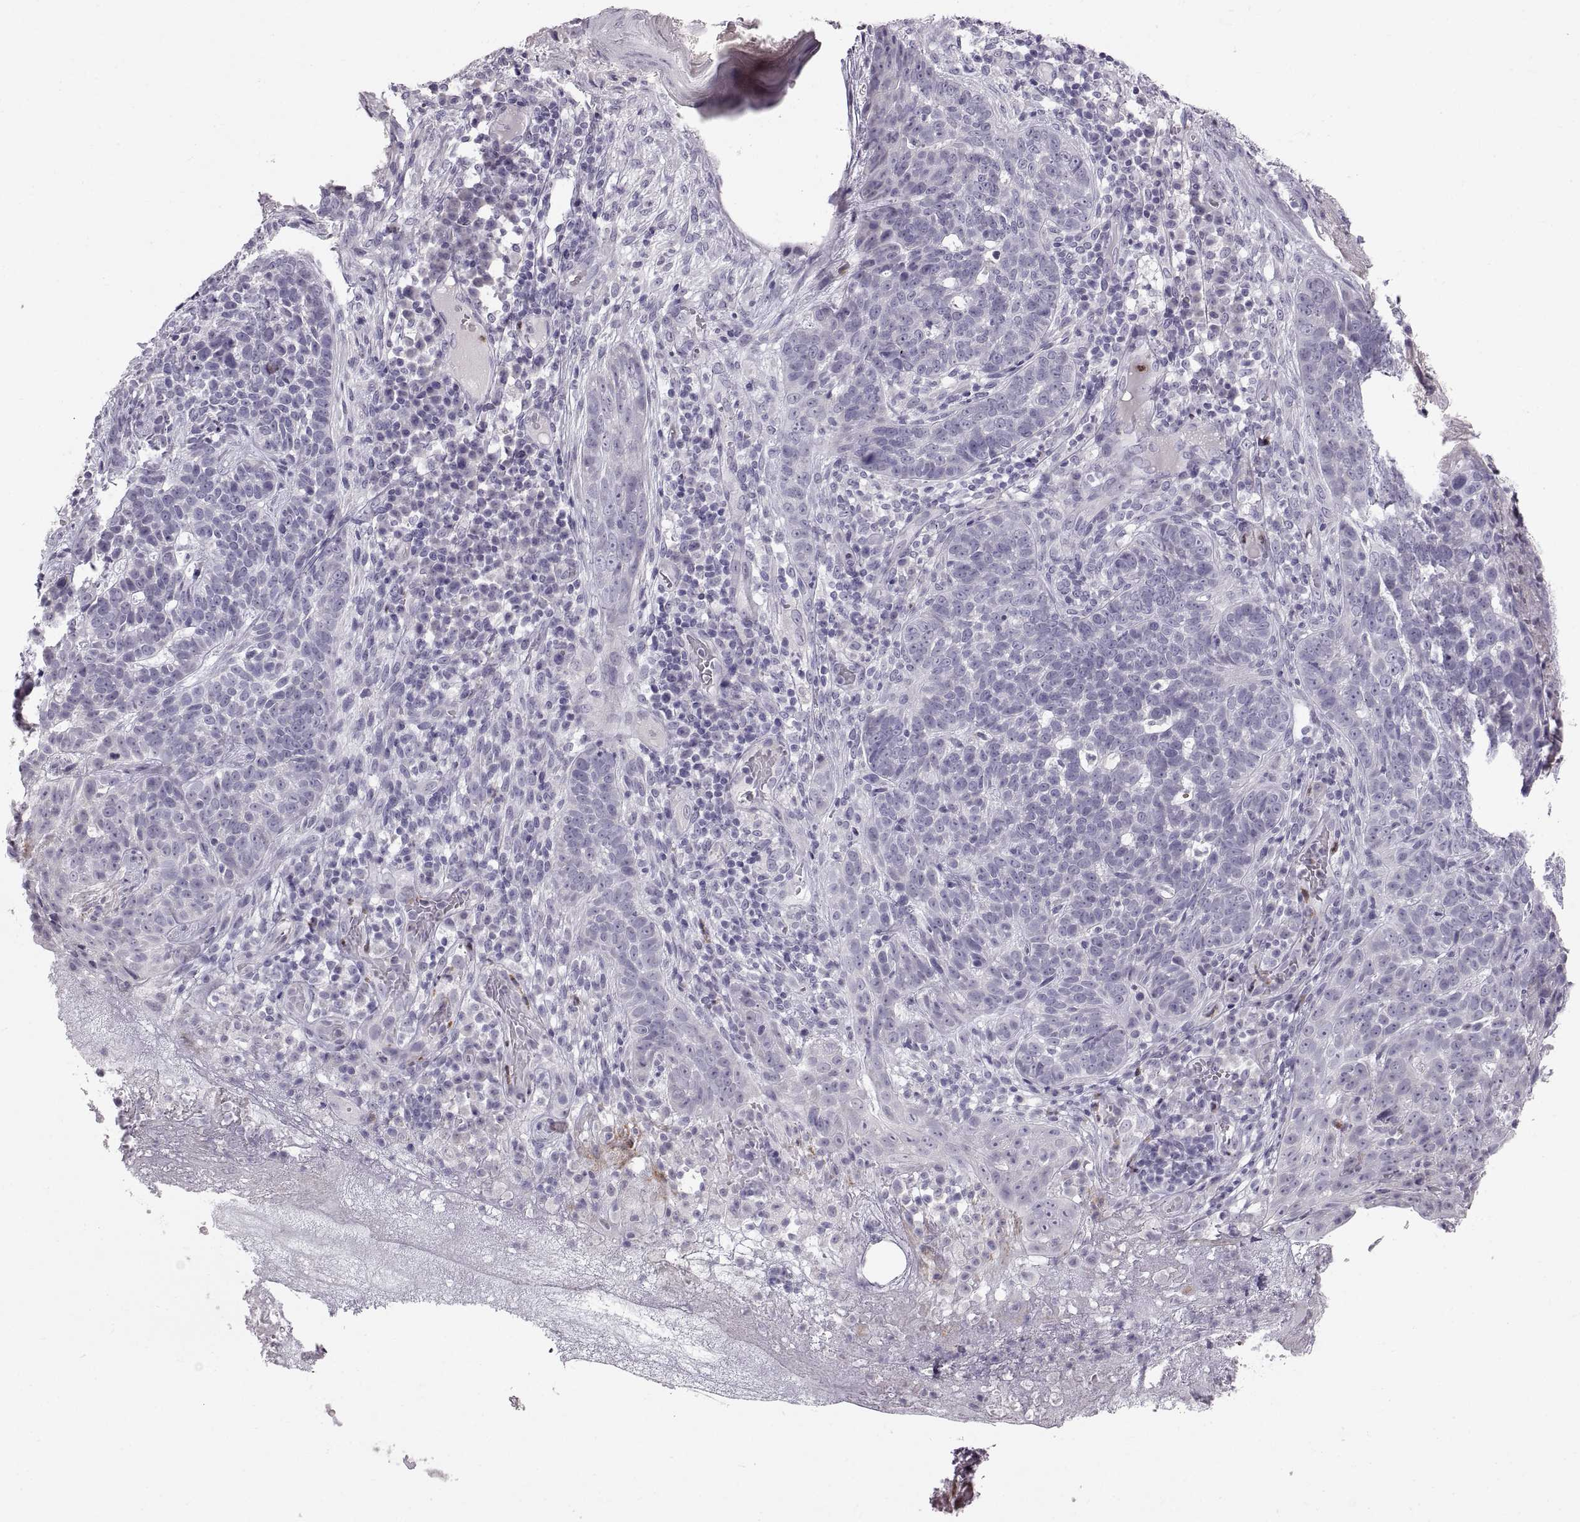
{"staining": {"intensity": "negative", "quantity": "none", "location": "none"}, "tissue": "skin cancer", "cell_type": "Tumor cells", "image_type": "cancer", "snomed": [{"axis": "morphology", "description": "Basal cell carcinoma"}, {"axis": "topography", "description": "Skin"}], "caption": "The photomicrograph reveals no staining of tumor cells in skin cancer (basal cell carcinoma).", "gene": "SPACDR", "patient": {"sex": "female", "age": 69}}